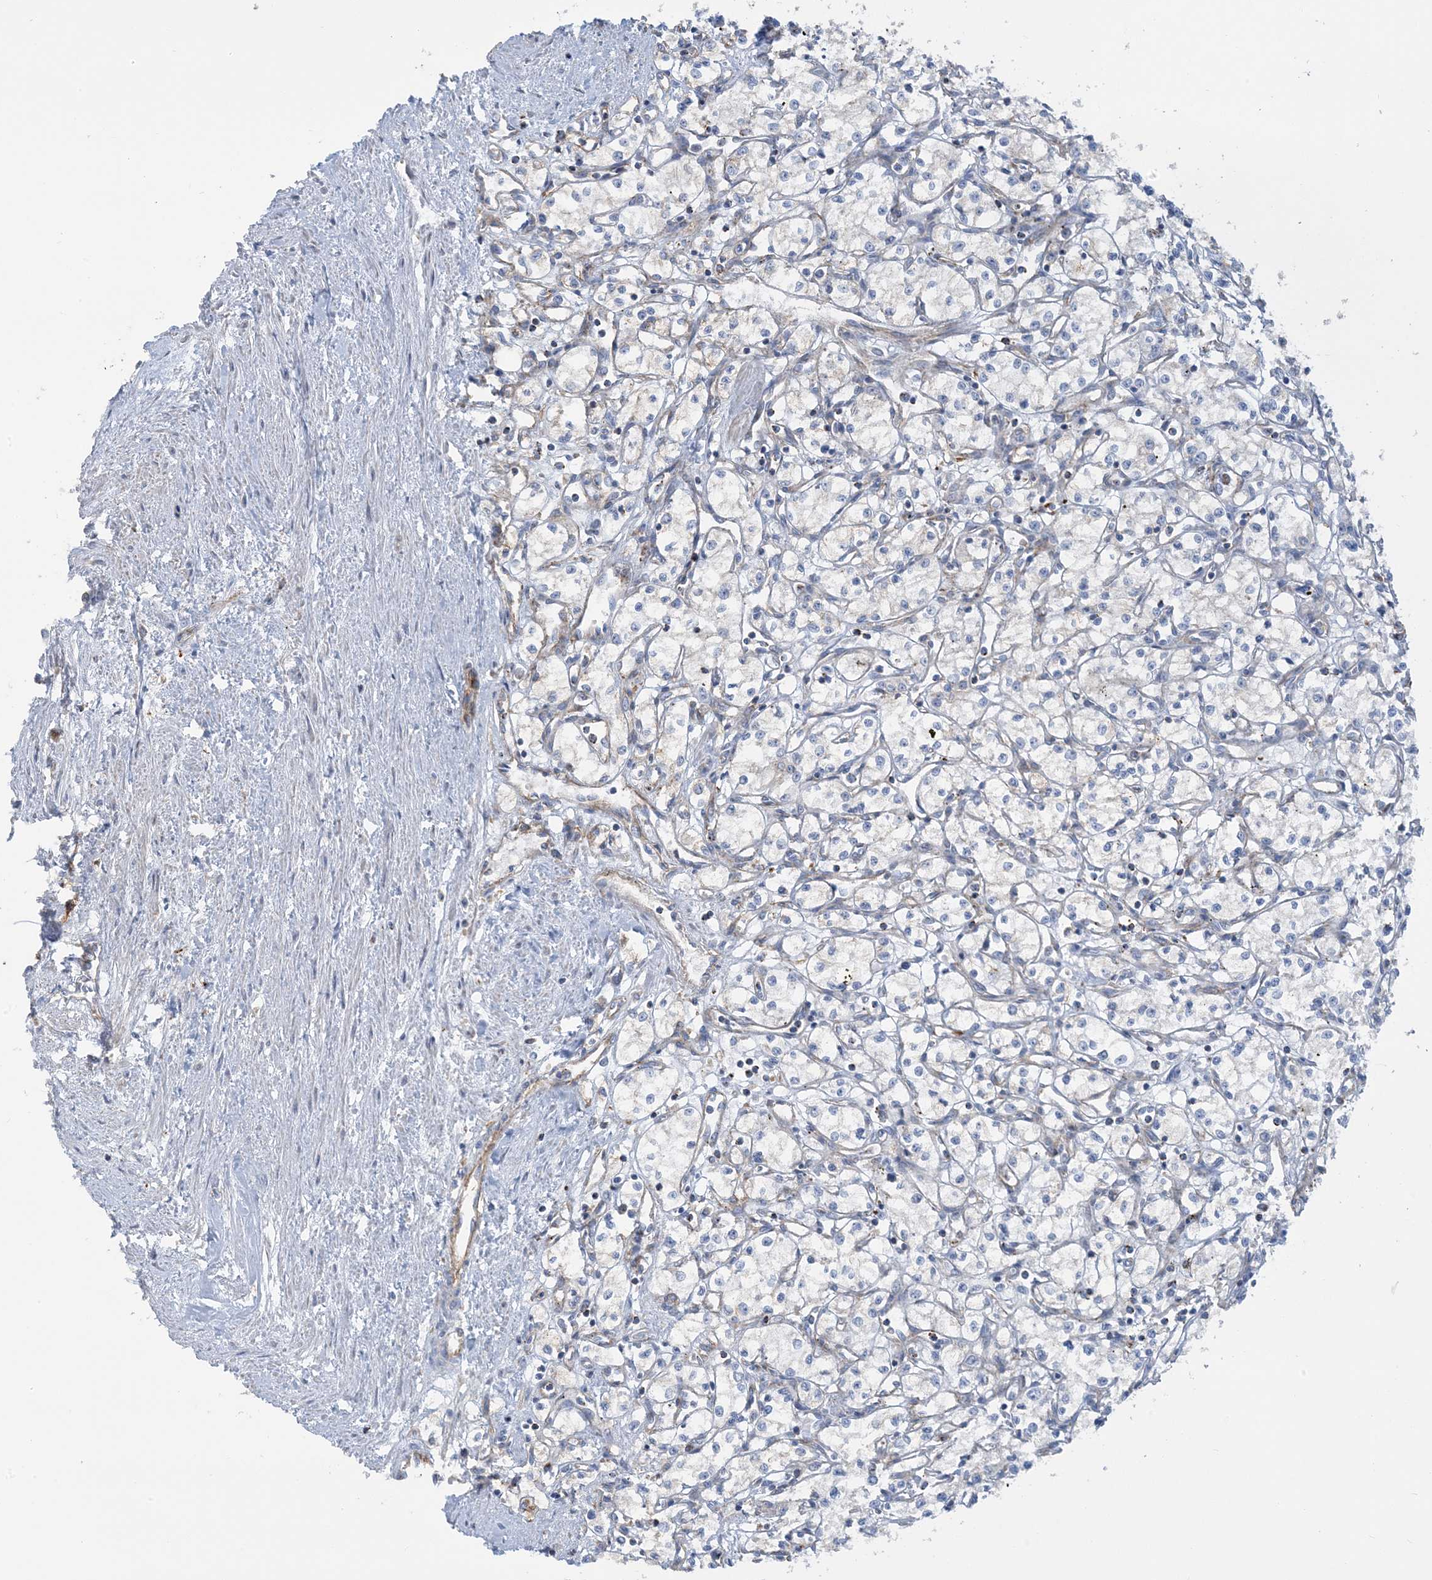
{"staining": {"intensity": "negative", "quantity": "none", "location": "none"}, "tissue": "renal cancer", "cell_type": "Tumor cells", "image_type": "cancer", "snomed": [{"axis": "morphology", "description": "Adenocarcinoma, NOS"}, {"axis": "topography", "description": "Kidney"}], "caption": "Tumor cells are negative for brown protein staining in renal cancer. (DAB IHC with hematoxylin counter stain).", "gene": "CALHM5", "patient": {"sex": "male", "age": 59}}